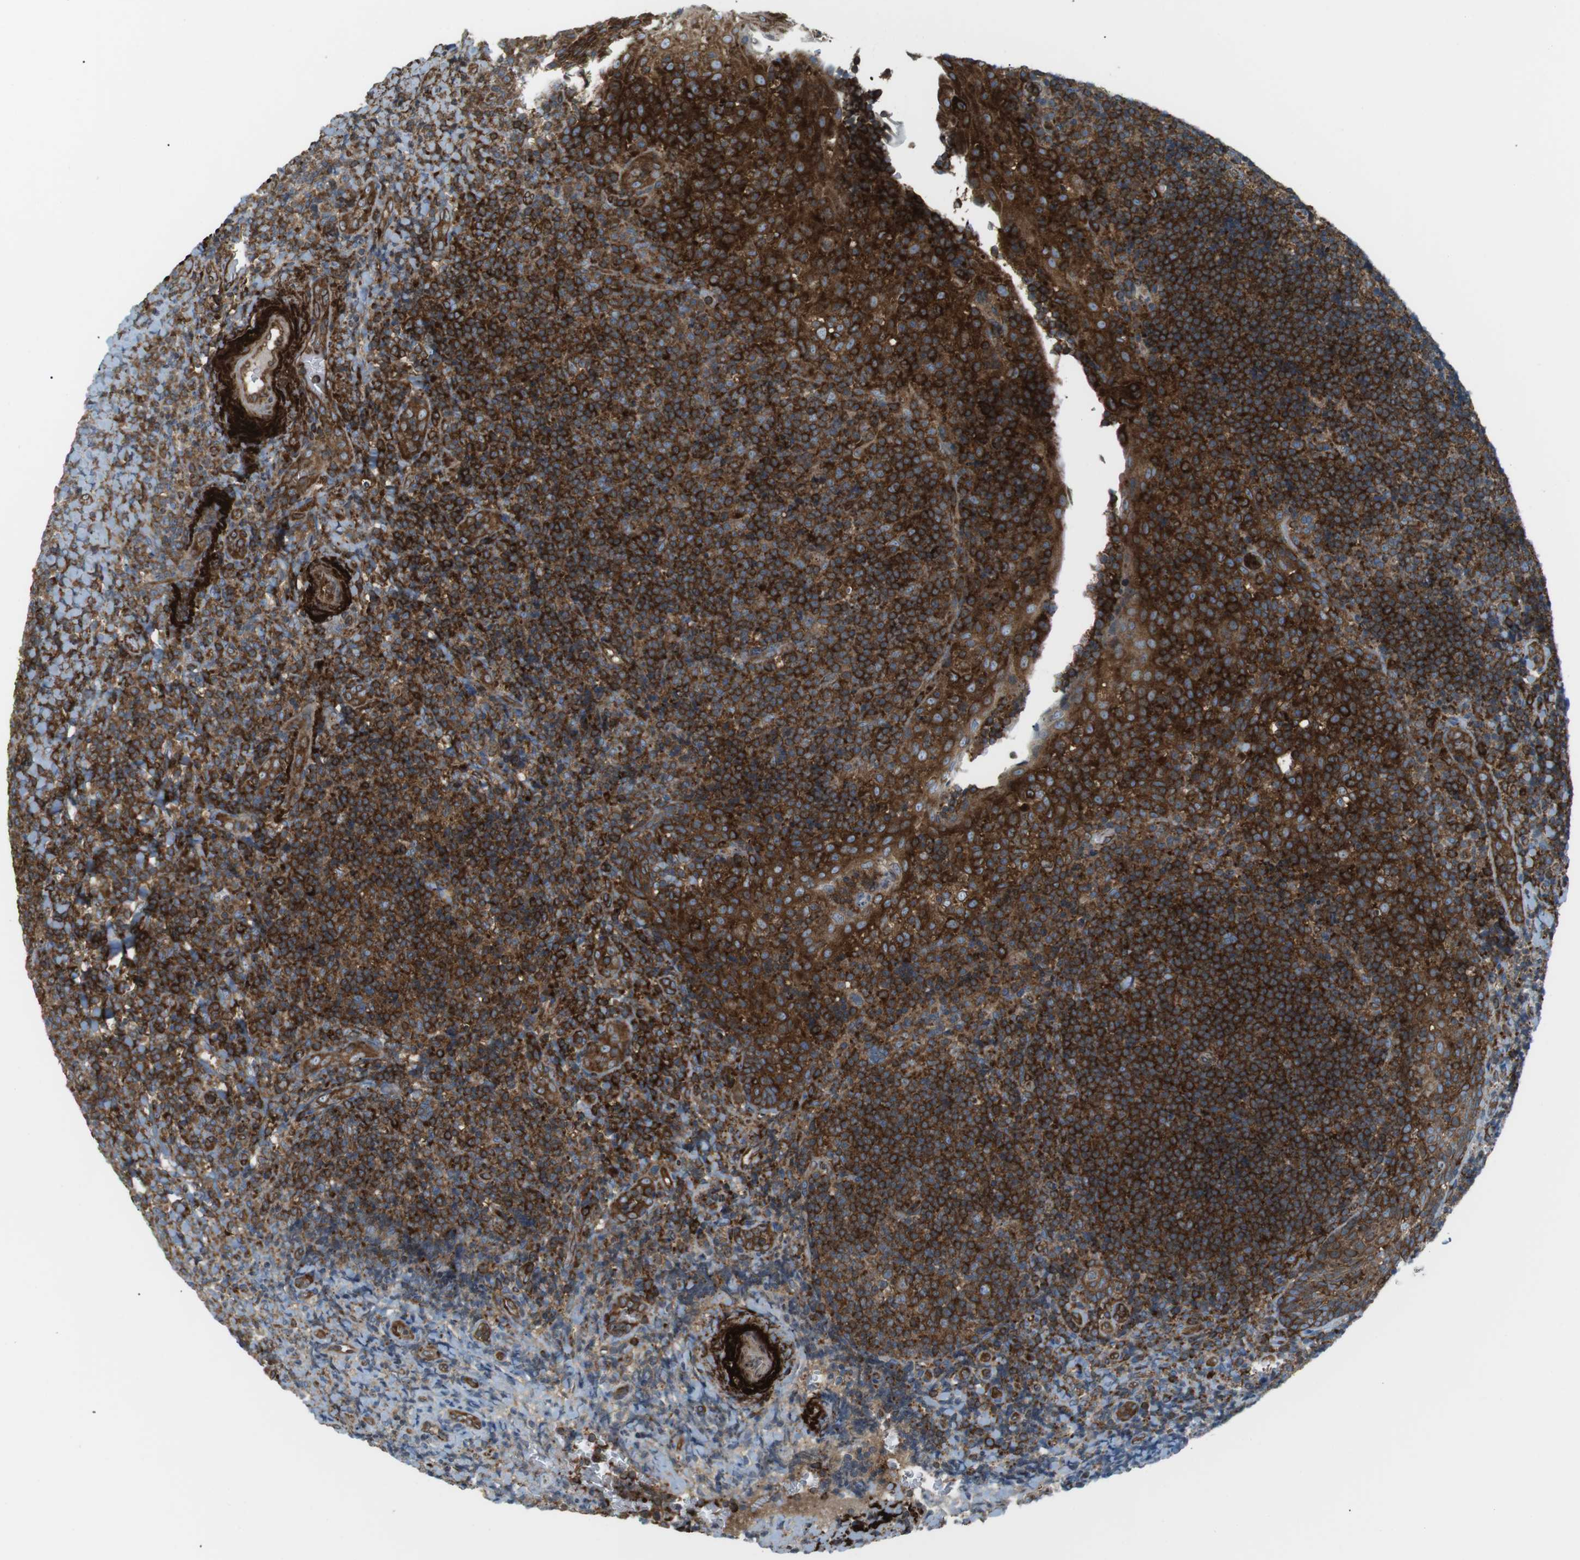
{"staining": {"intensity": "strong", "quantity": ">75%", "location": "cytoplasmic/membranous"}, "tissue": "tonsil", "cell_type": "Germinal center cells", "image_type": "normal", "snomed": [{"axis": "morphology", "description": "Normal tissue, NOS"}, {"axis": "topography", "description": "Tonsil"}], "caption": "A high amount of strong cytoplasmic/membranous staining is identified in about >75% of germinal center cells in normal tonsil.", "gene": "FLII", "patient": {"sex": "male", "age": 37}}